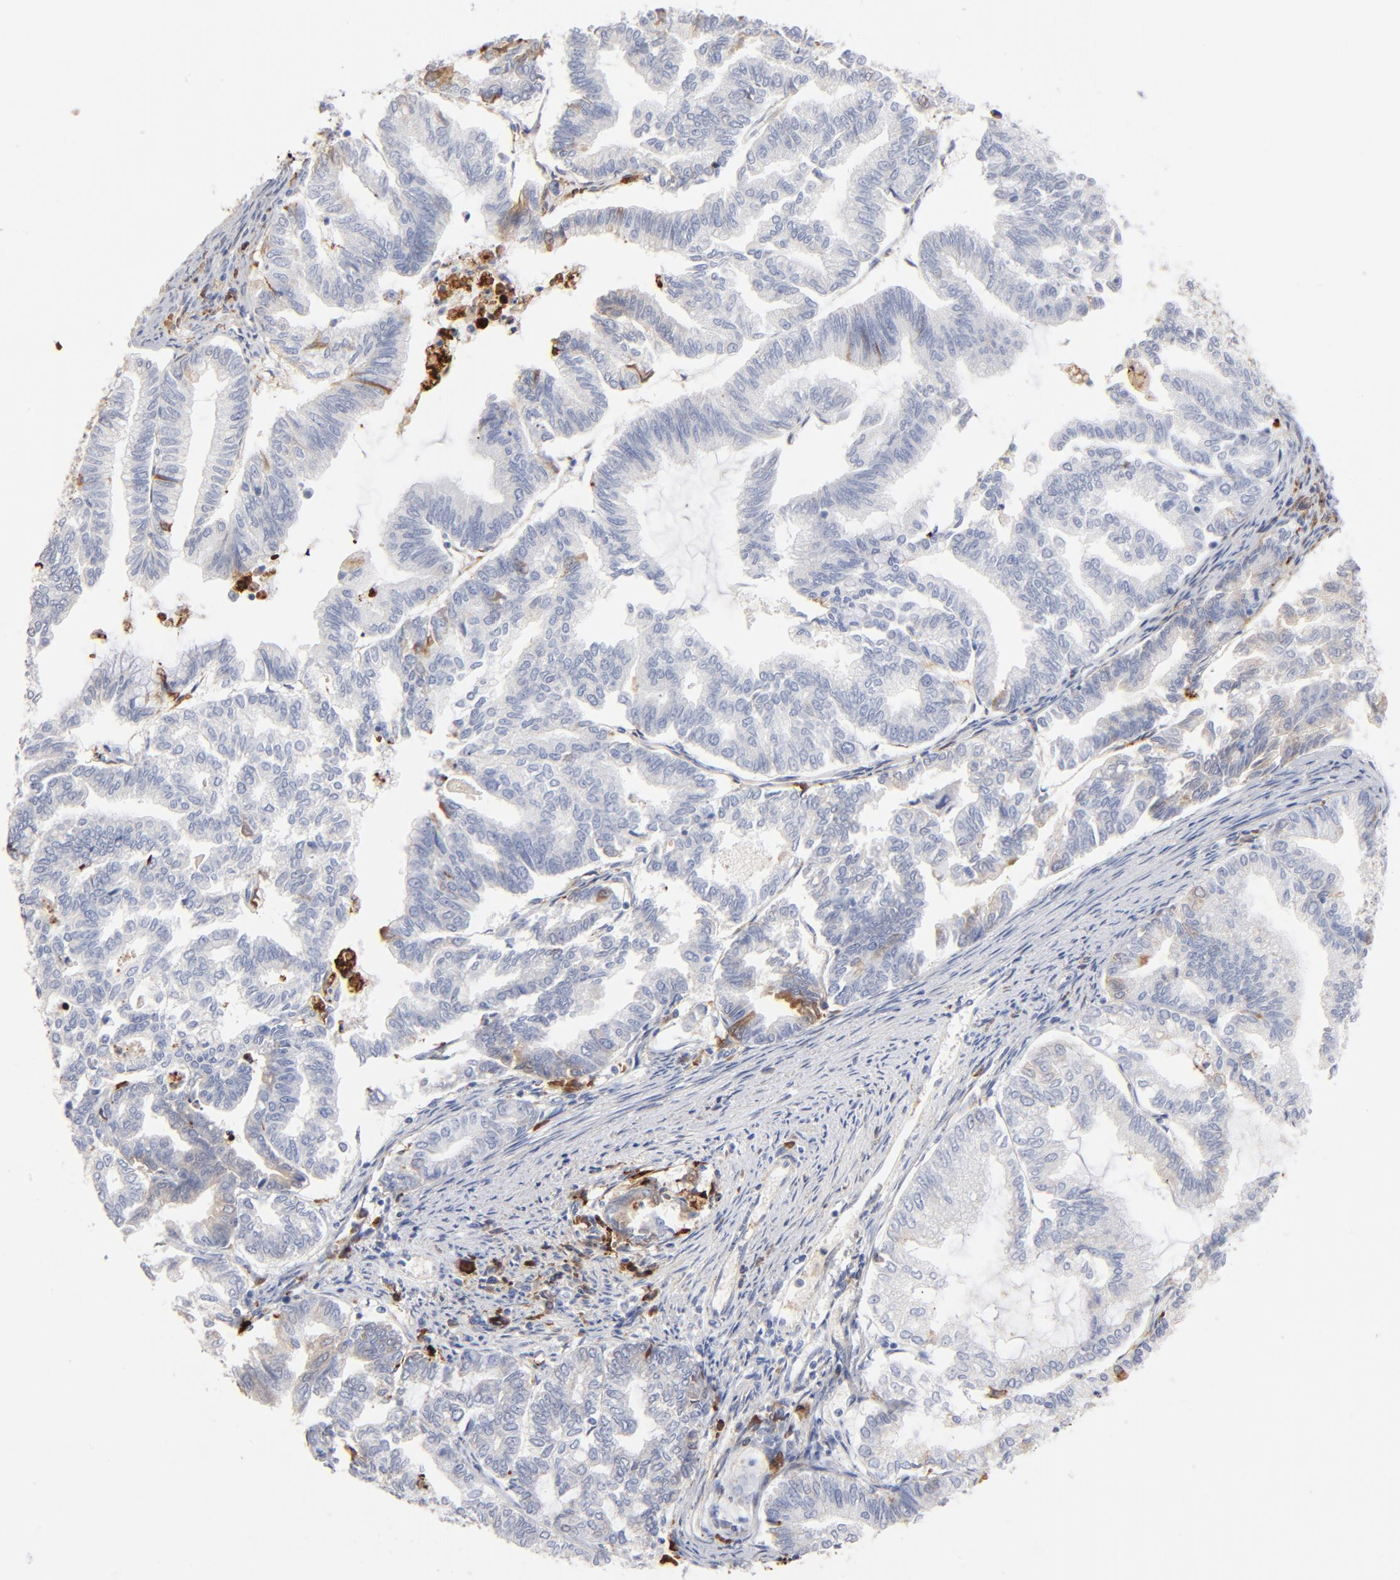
{"staining": {"intensity": "negative", "quantity": "none", "location": "none"}, "tissue": "endometrial cancer", "cell_type": "Tumor cells", "image_type": "cancer", "snomed": [{"axis": "morphology", "description": "Adenocarcinoma, NOS"}, {"axis": "topography", "description": "Endometrium"}], "caption": "This is an IHC histopathology image of human endometrial cancer. There is no staining in tumor cells.", "gene": "APOH", "patient": {"sex": "female", "age": 79}}